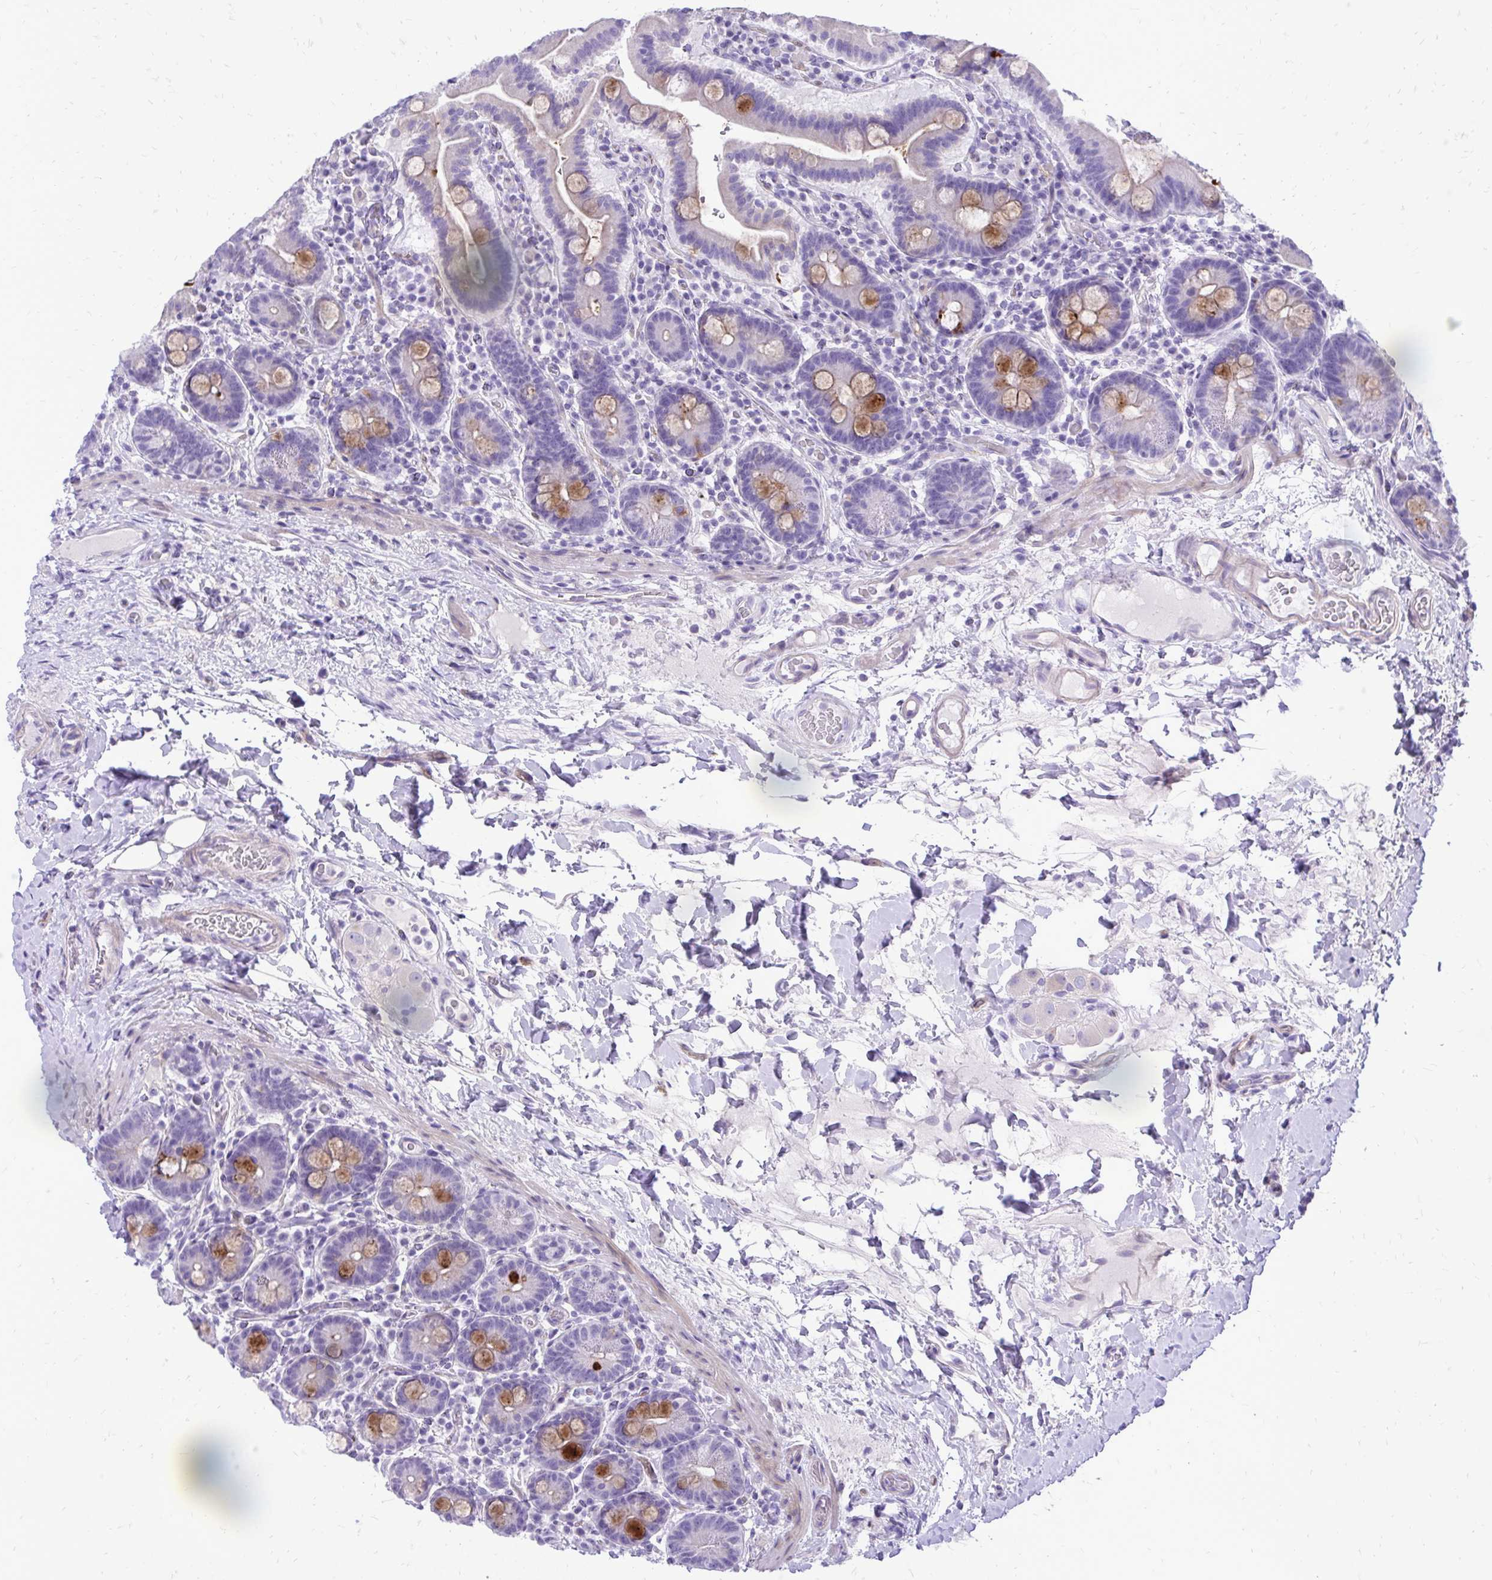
{"staining": {"intensity": "moderate", "quantity": "<25%", "location": "cytoplasmic/membranous"}, "tissue": "small intestine", "cell_type": "Glandular cells", "image_type": "normal", "snomed": [{"axis": "morphology", "description": "Normal tissue, NOS"}, {"axis": "topography", "description": "Small intestine"}], "caption": "Unremarkable small intestine exhibits moderate cytoplasmic/membranous staining in about <25% of glandular cells (brown staining indicates protein expression, while blue staining denotes nuclei)..", "gene": "PELI3", "patient": {"sex": "male", "age": 26}}